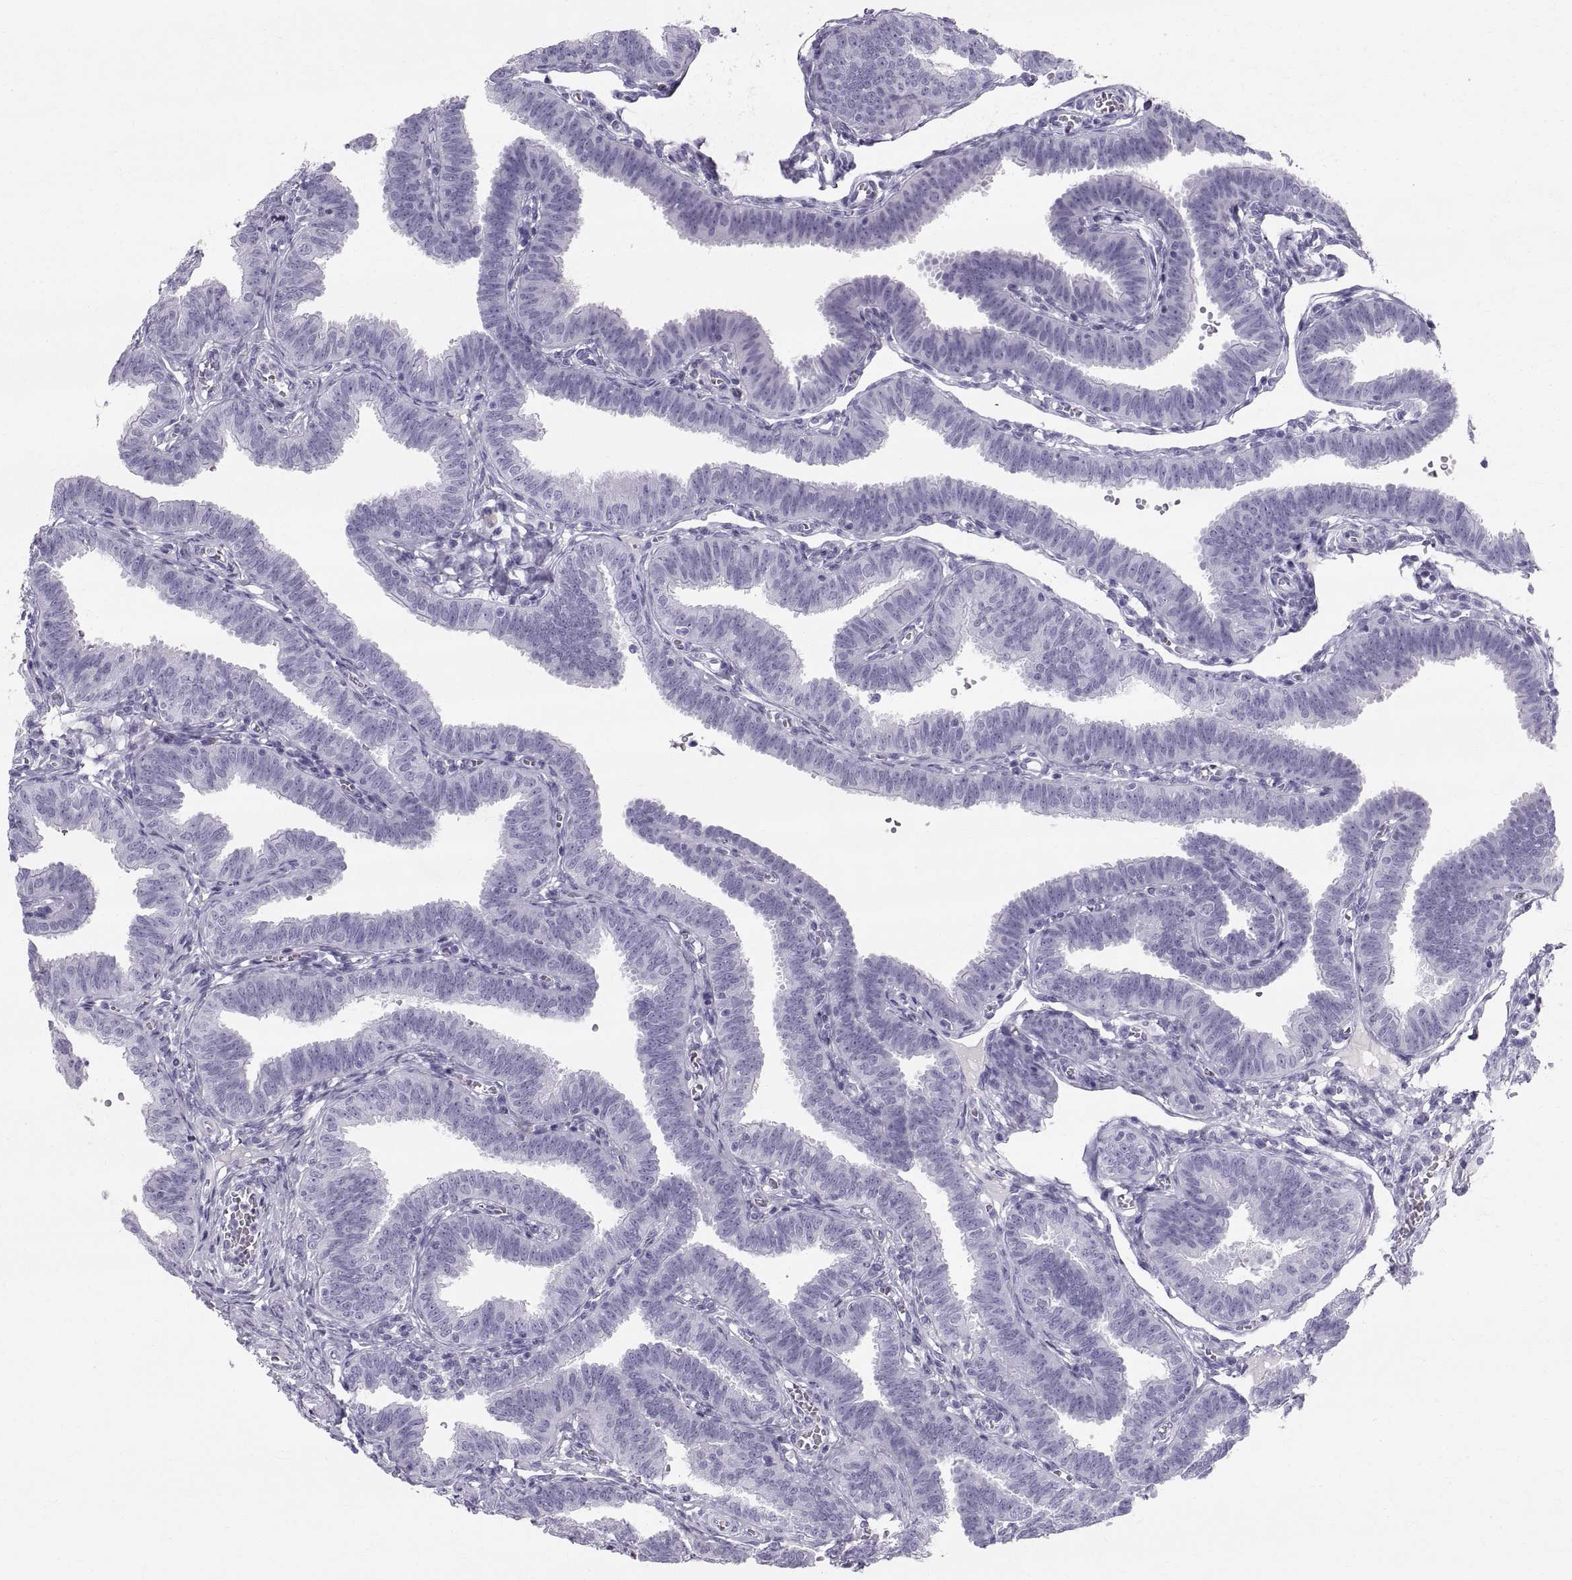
{"staining": {"intensity": "negative", "quantity": "none", "location": "none"}, "tissue": "fallopian tube", "cell_type": "Glandular cells", "image_type": "normal", "snomed": [{"axis": "morphology", "description": "Normal tissue, NOS"}, {"axis": "topography", "description": "Fallopian tube"}], "caption": "This is a image of immunohistochemistry staining of normal fallopian tube, which shows no staining in glandular cells. (DAB (3,3'-diaminobenzidine) immunohistochemistry visualized using brightfield microscopy, high magnification).", "gene": "SLC22A6", "patient": {"sex": "female", "age": 25}}